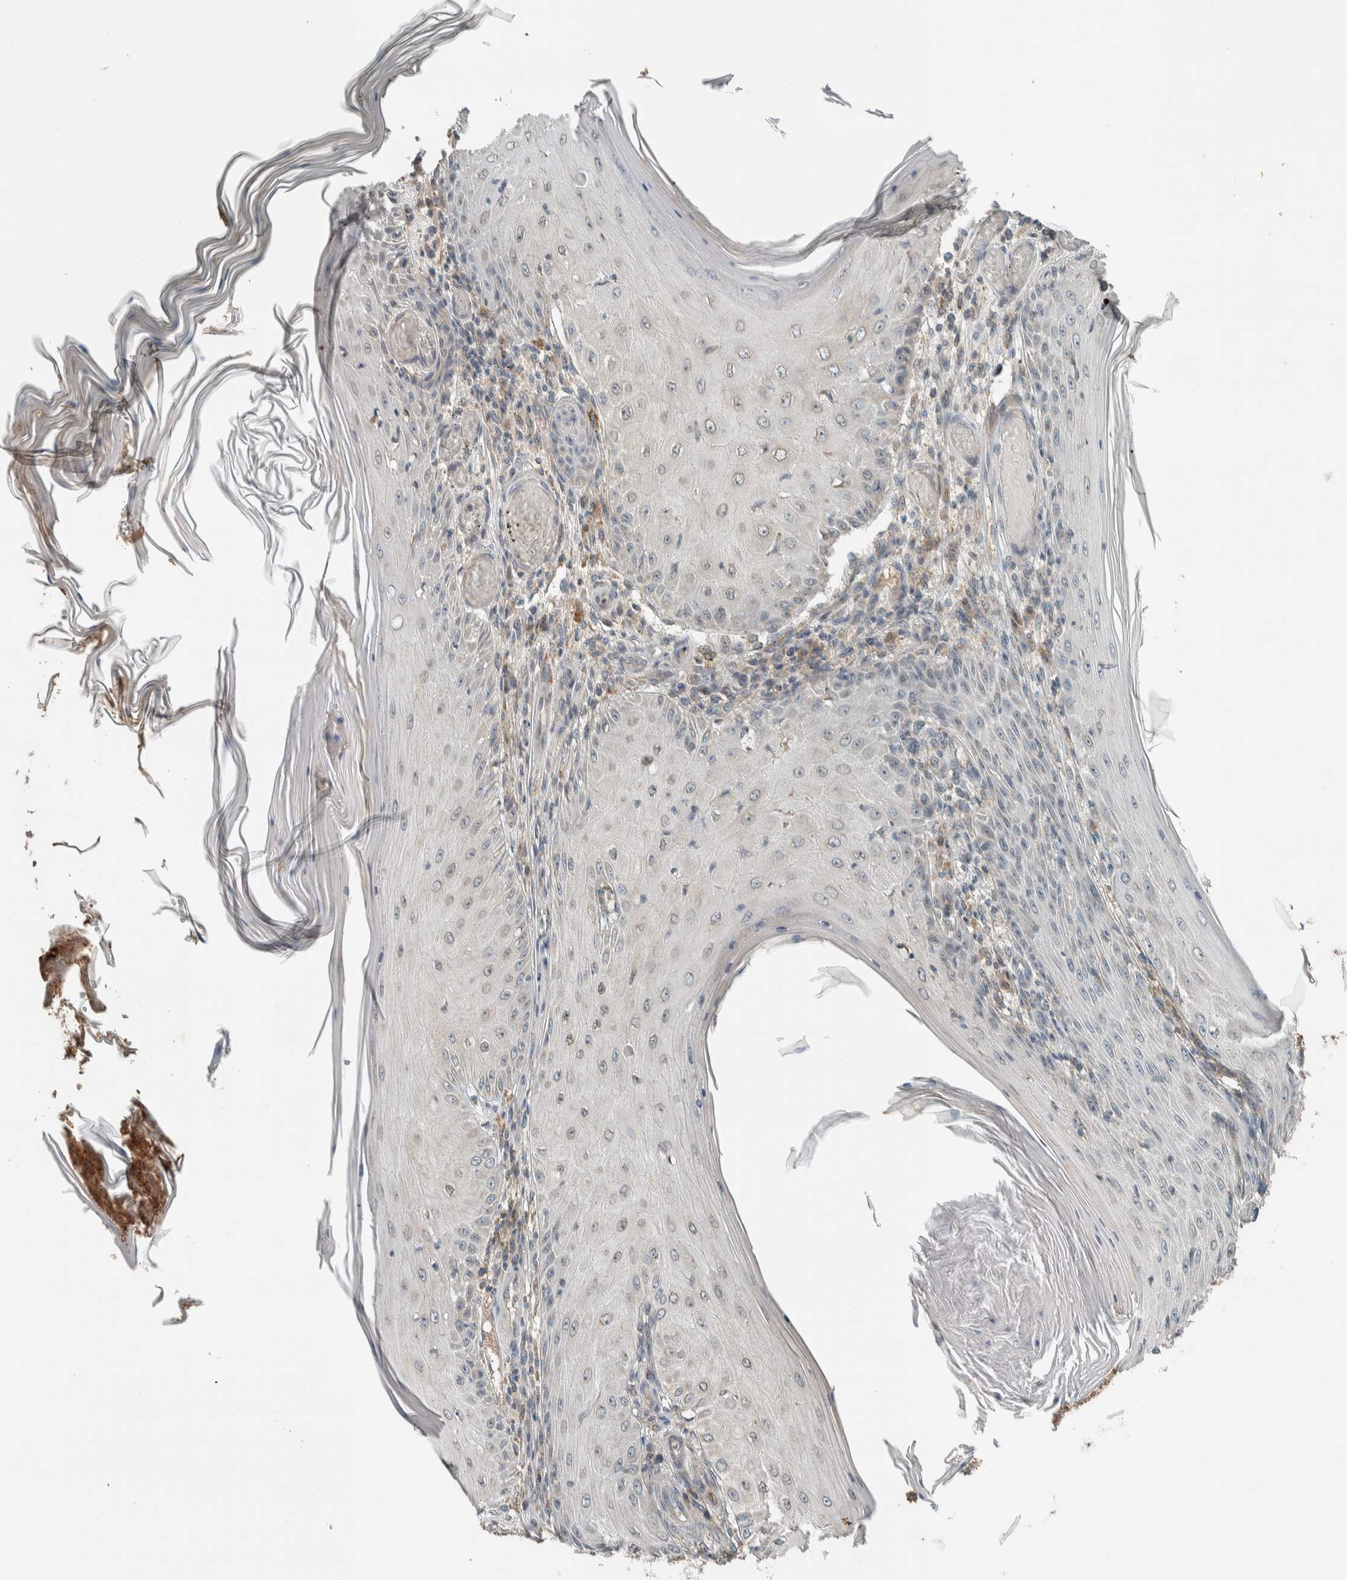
{"staining": {"intensity": "negative", "quantity": "none", "location": "none"}, "tissue": "skin cancer", "cell_type": "Tumor cells", "image_type": "cancer", "snomed": [{"axis": "morphology", "description": "Squamous cell carcinoma, NOS"}, {"axis": "topography", "description": "Skin"}], "caption": "Tumor cells are negative for protein expression in human squamous cell carcinoma (skin).", "gene": "NBR1", "patient": {"sex": "female", "age": 73}}